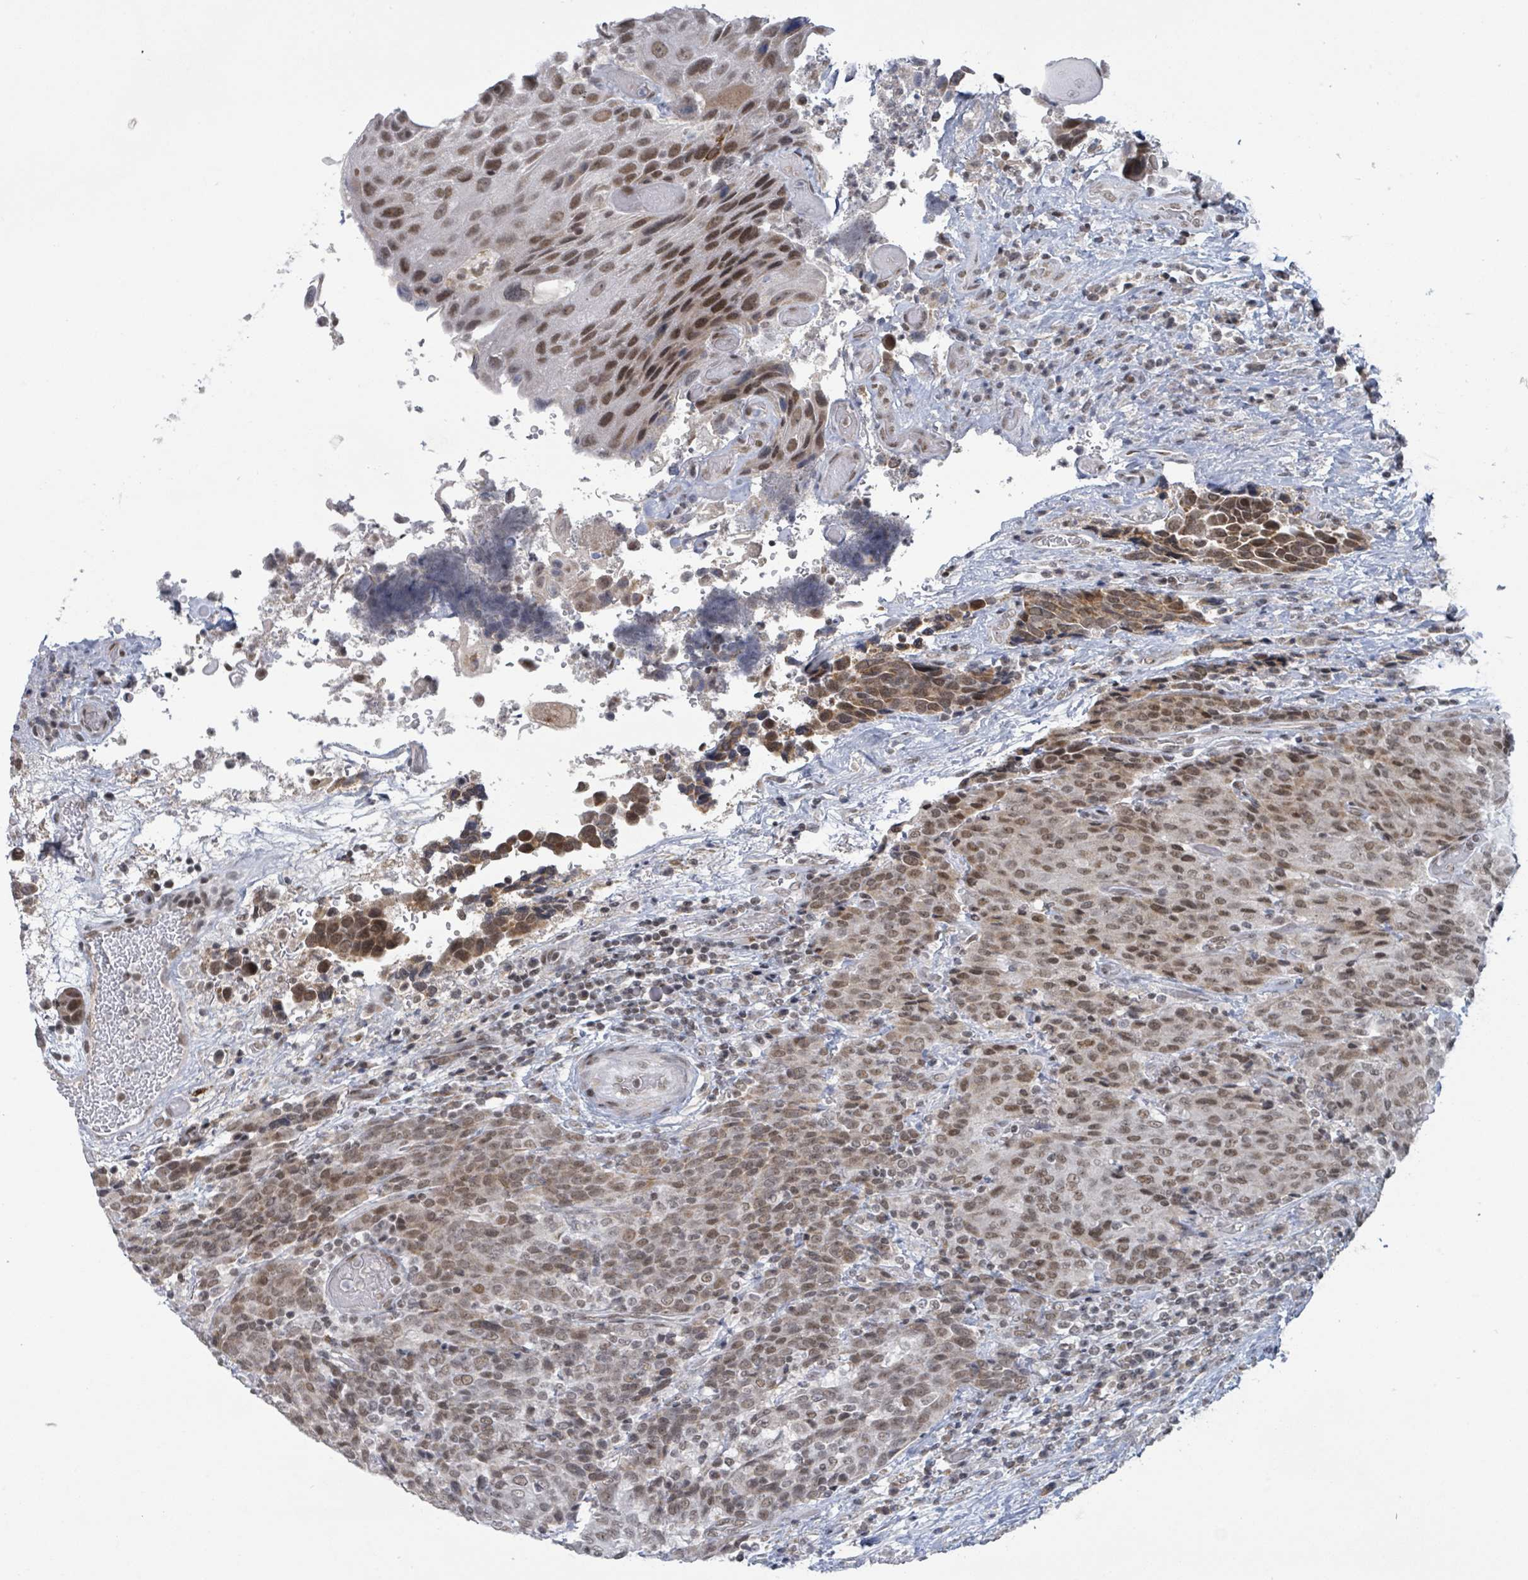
{"staining": {"intensity": "moderate", "quantity": ">75%", "location": "nuclear"}, "tissue": "urothelial cancer", "cell_type": "Tumor cells", "image_type": "cancer", "snomed": [{"axis": "morphology", "description": "Urothelial carcinoma, High grade"}, {"axis": "topography", "description": "Urinary bladder"}], "caption": "Immunohistochemistry (IHC) micrograph of urothelial cancer stained for a protein (brown), which shows medium levels of moderate nuclear positivity in about >75% of tumor cells.", "gene": "BANP", "patient": {"sex": "female", "age": 70}}